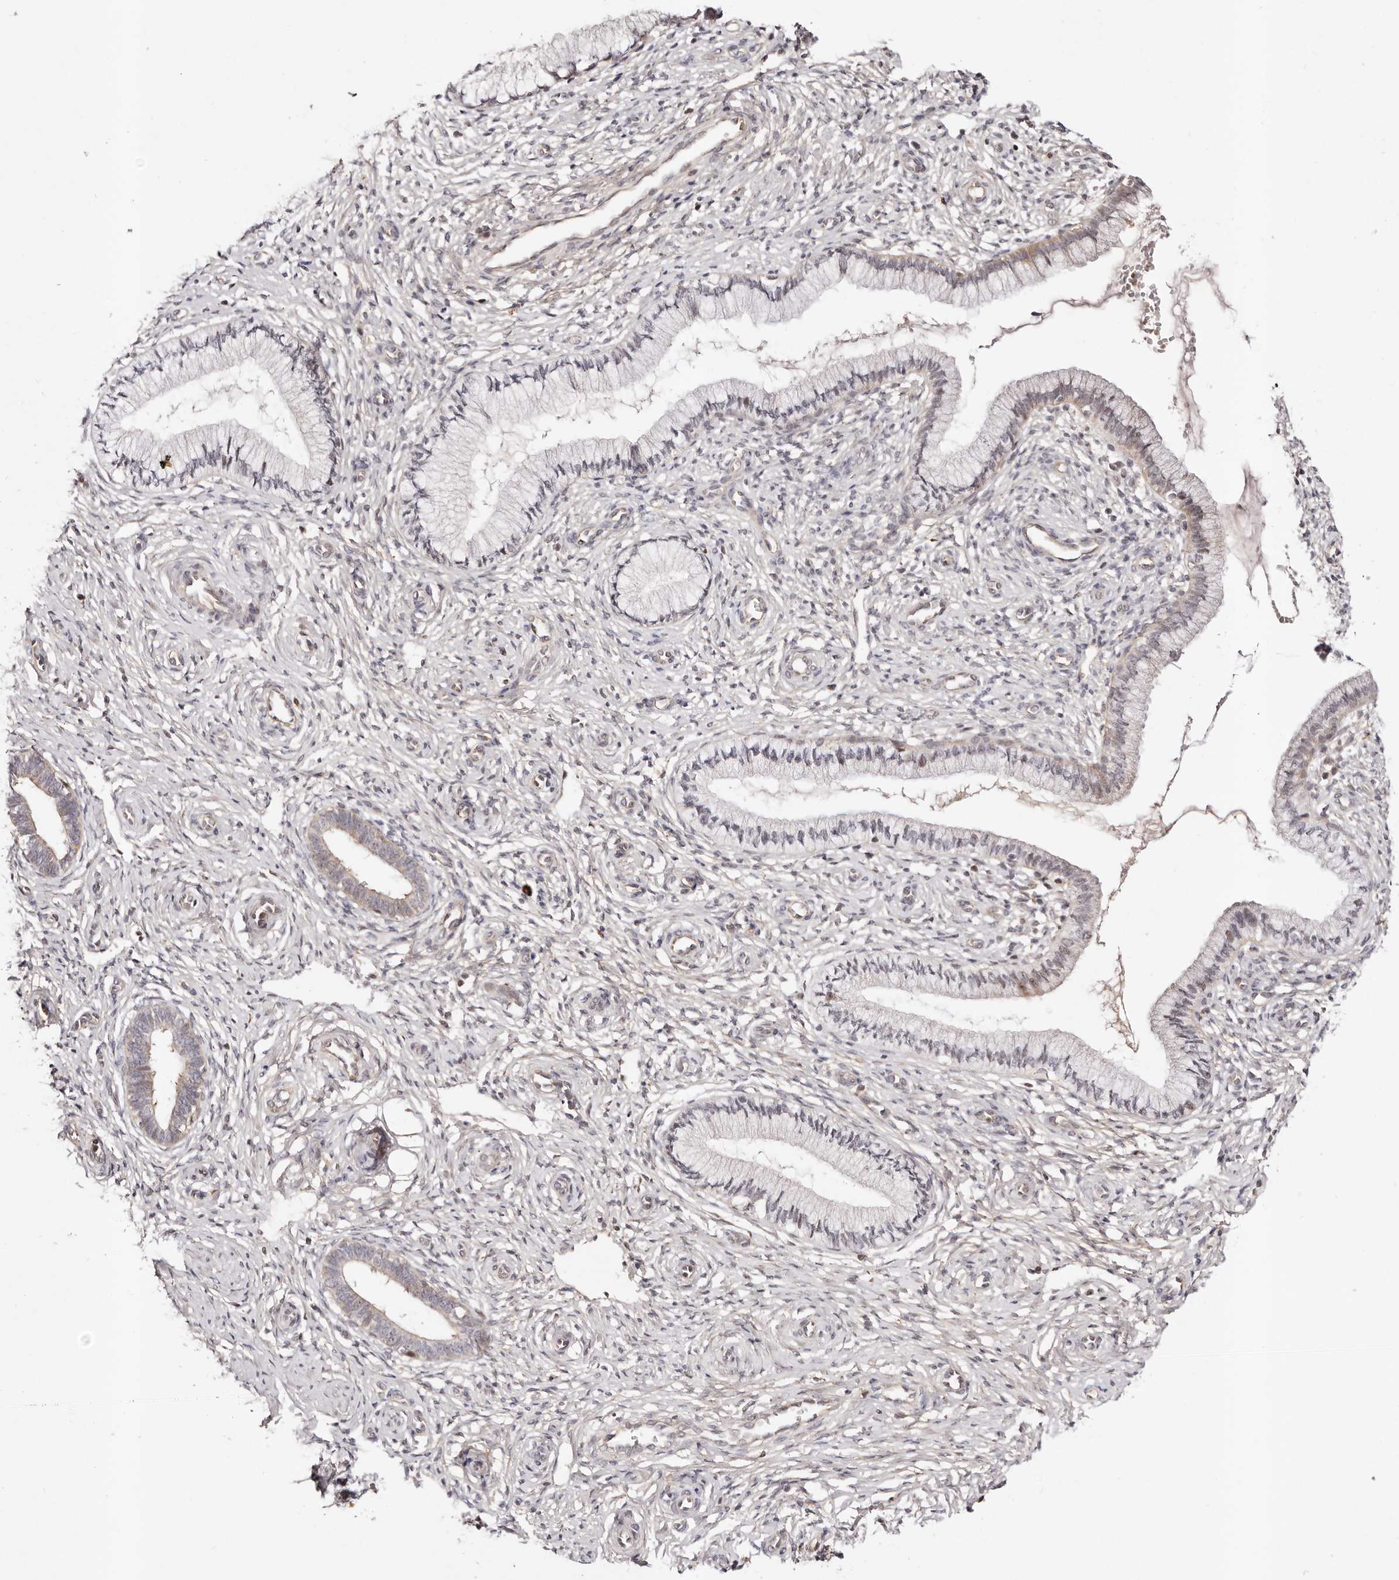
{"staining": {"intensity": "moderate", "quantity": "<25%", "location": "nuclear"}, "tissue": "cervix", "cell_type": "Glandular cells", "image_type": "normal", "snomed": [{"axis": "morphology", "description": "Normal tissue, NOS"}, {"axis": "topography", "description": "Cervix"}], "caption": "About <25% of glandular cells in unremarkable human cervix display moderate nuclear protein positivity as visualized by brown immunohistochemical staining.", "gene": "WRN", "patient": {"sex": "female", "age": 27}}